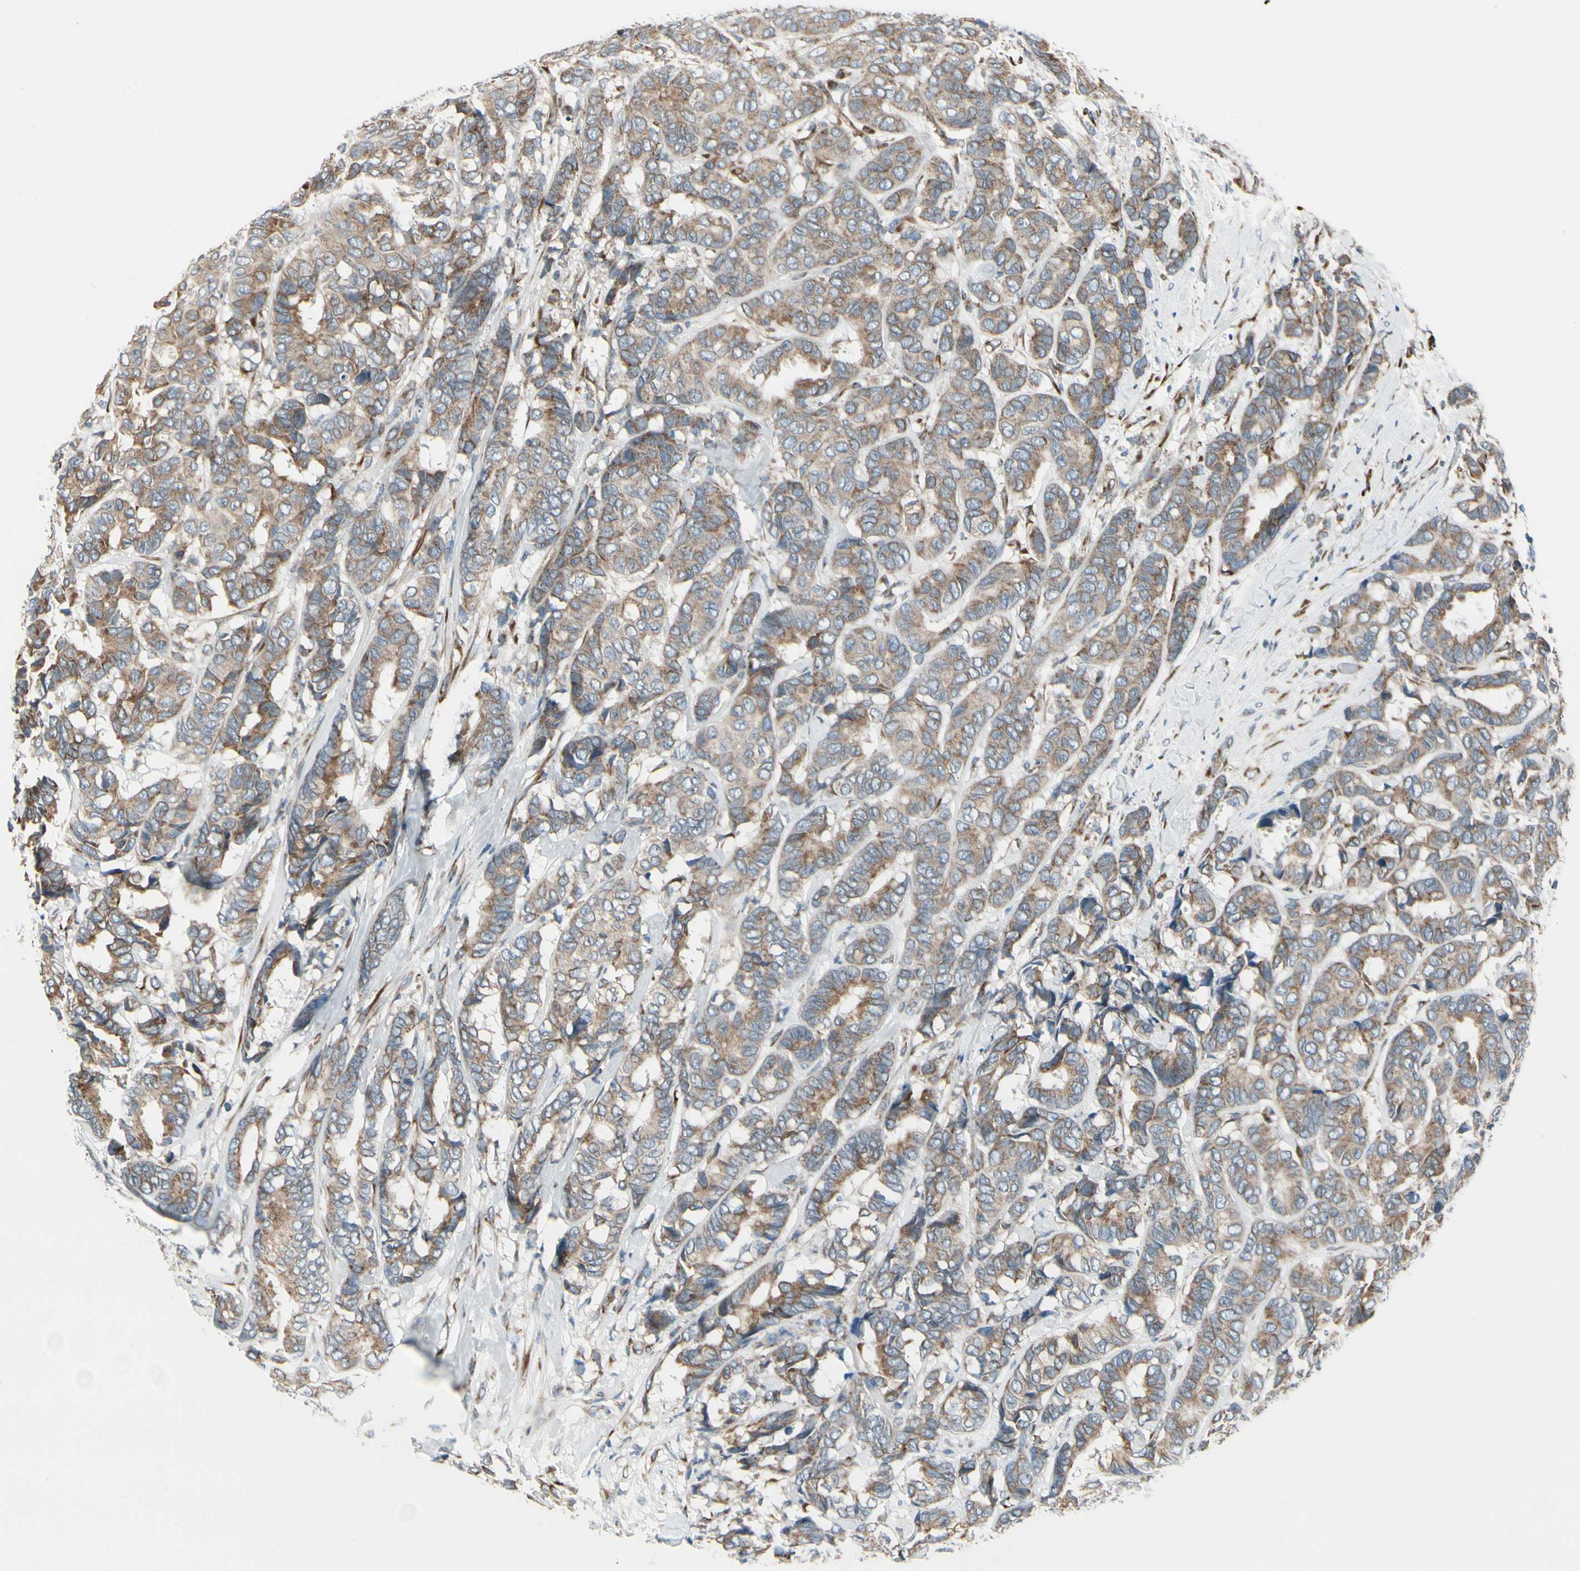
{"staining": {"intensity": "moderate", "quantity": ">75%", "location": "cytoplasmic/membranous"}, "tissue": "breast cancer", "cell_type": "Tumor cells", "image_type": "cancer", "snomed": [{"axis": "morphology", "description": "Duct carcinoma"}, {"axis": "topography", "description": "Breast"}], "caption": "A brown stain labels moderate cytoplasmic/membranous positivity of a protein in infiltrating ductal carcinoma (breast) tumor cells.", "gene": "FNDC3A", "patient": {"sex": "female", "age": 87}}